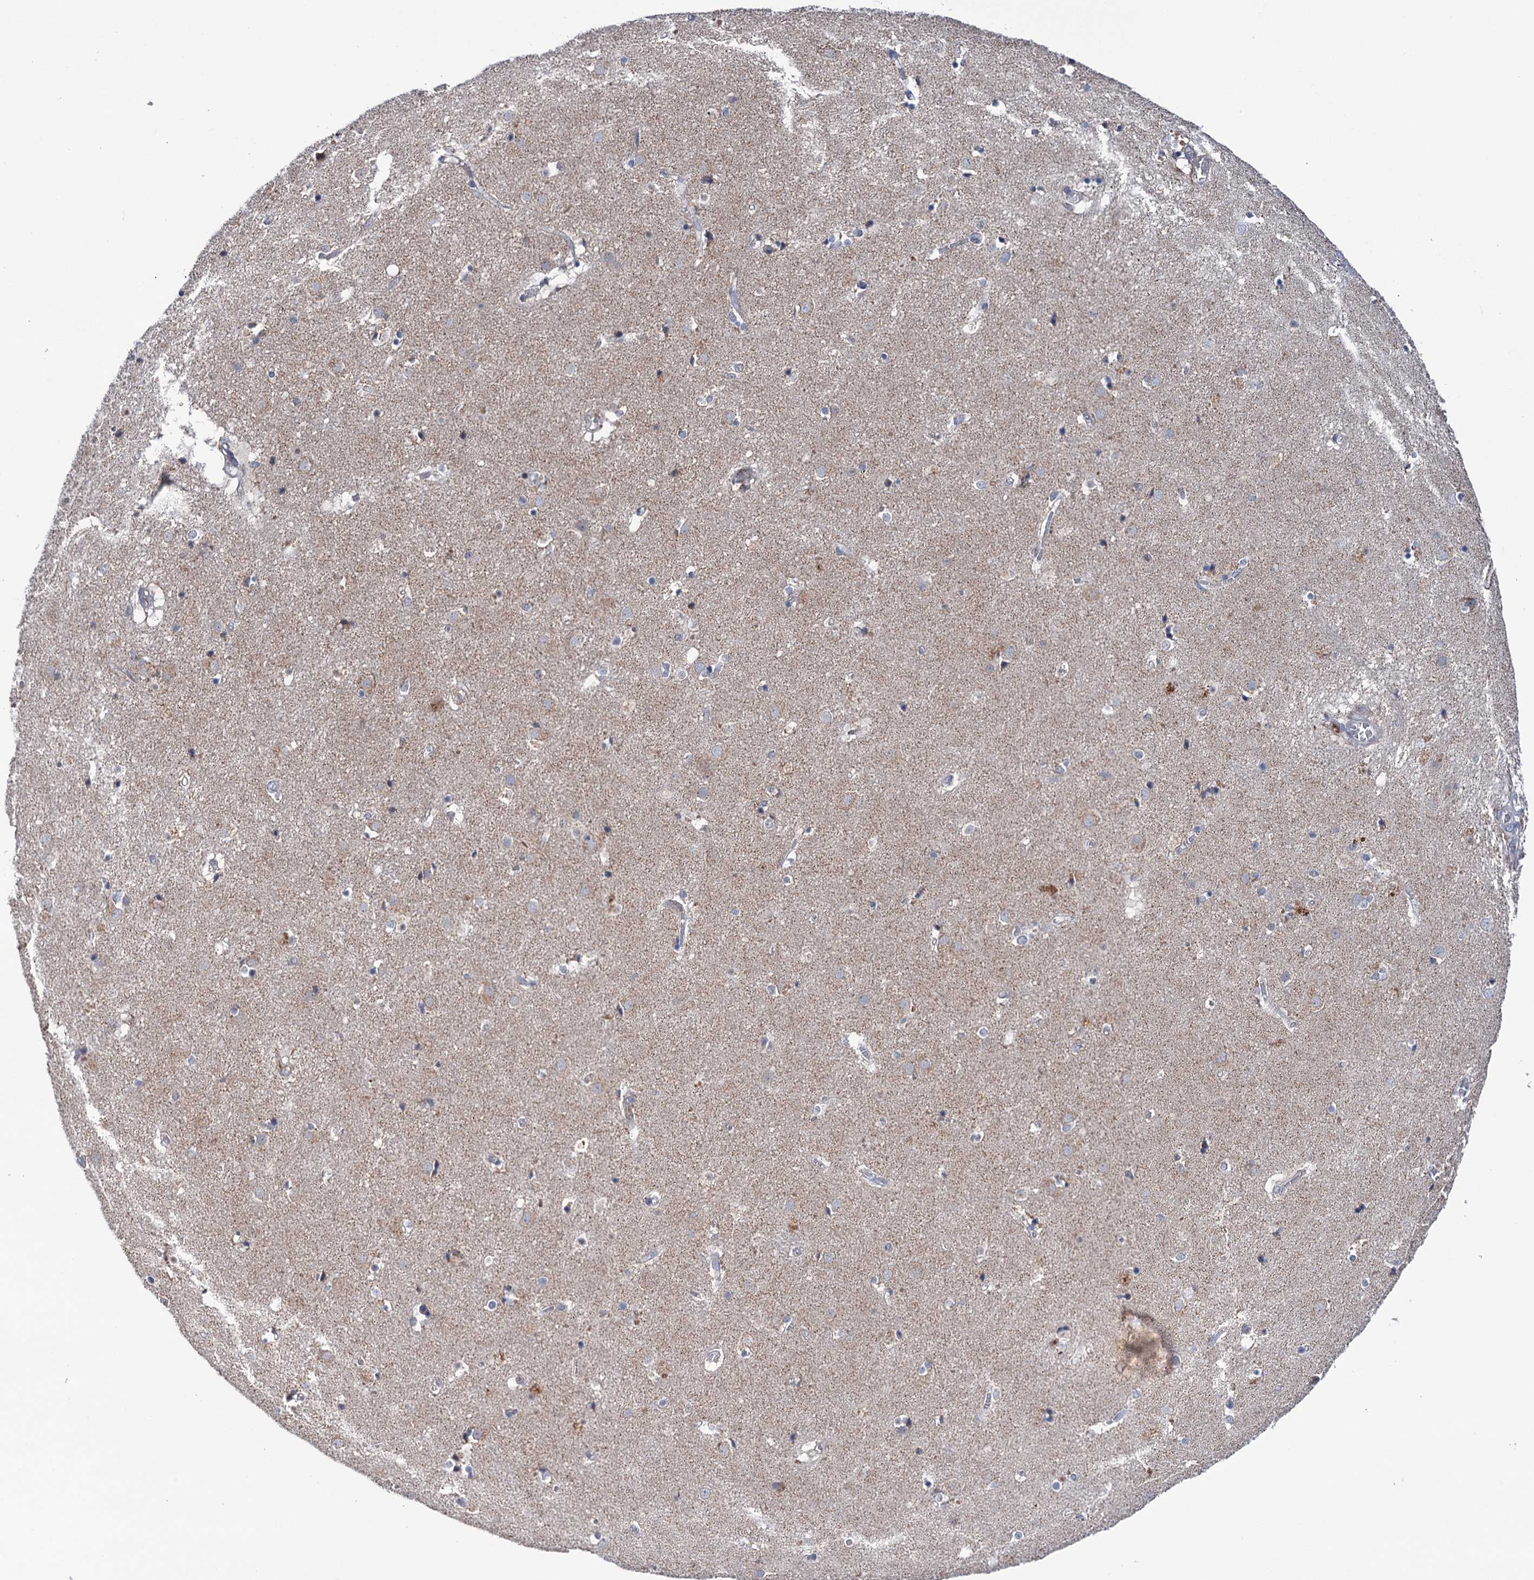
{"staining": {"intensity": "weak", "quantity": "<25%", "location": "cytoplasmic/membranous"}, "tissue": "caudate", "cell_type": "Glial cells", "image_type": "normal", "snomed": [{"axis": "morphology", "description": "Normal tissue, NOS"}, {"axis": "topography", "description": "Lateral ventricle wall"}], "caption": "The micrograph shows no staining of glial cells in normal caudate.", "gene": "HTR3B", "patient": {"sex": "male", "age": 70}}